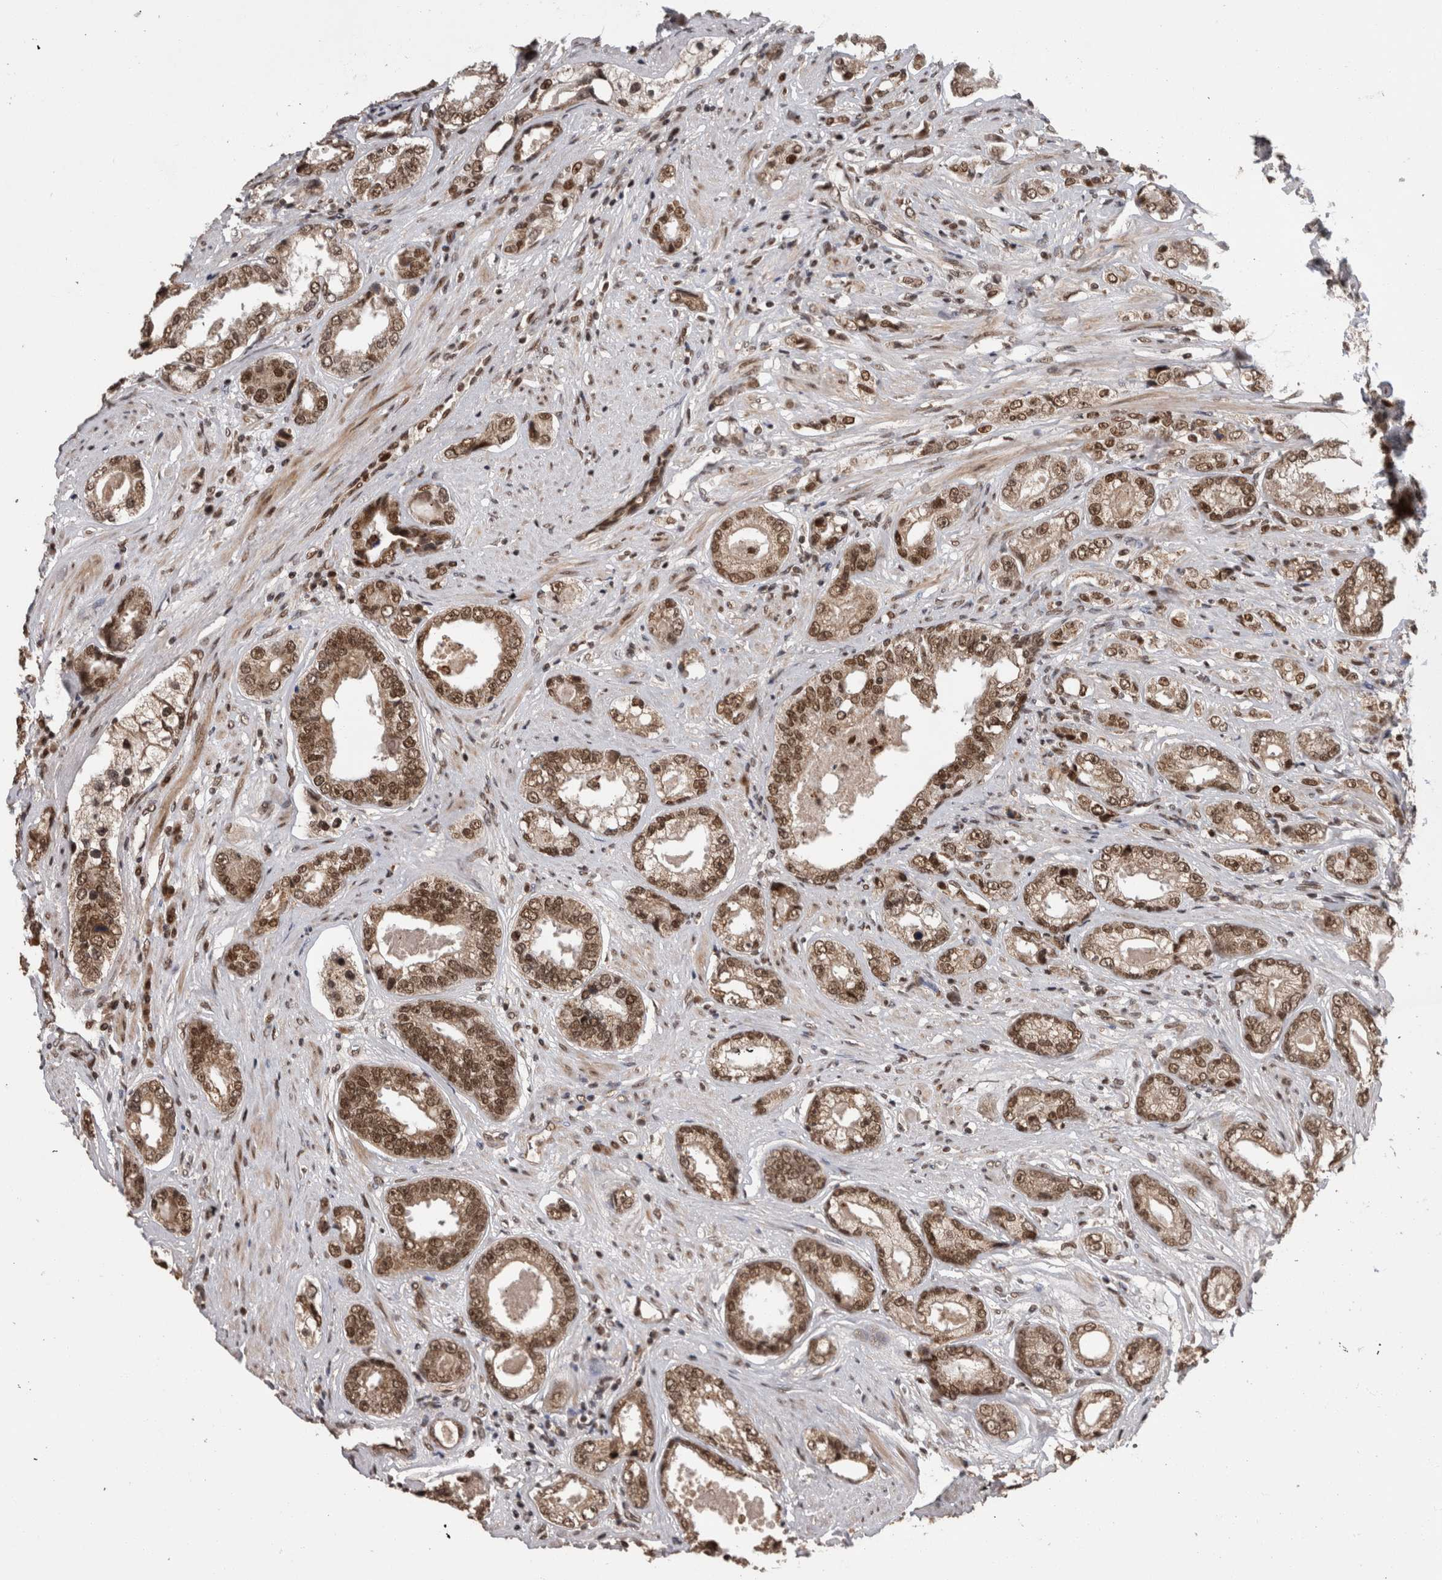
{"staining": {"intensity": "weak", "quantity": ">75%", "location": "cytoplasmic/membranous,nuclear"}, "tissue": "prostate cancer", "cell_type": "Tumor cells", "image_type": "cancer", "snomed": [{"axis": "morphology", "description": "Adenocarcinoma, High grade"}, {"axis": "topography", "description": "Prostate"}], "caption": "The immunohistochemical stain highlights weak cytoplasmic/membranous and nuclear staining in tumor cells of prostate cancer (high-grade adenocarcinoma) tissue. Immunohistochemistry (ihc) stains the protein of interest in brown and the nuclei are stained blue.", "gene": "CPSF2", "patient": {"sex": "male", "age": 61}}